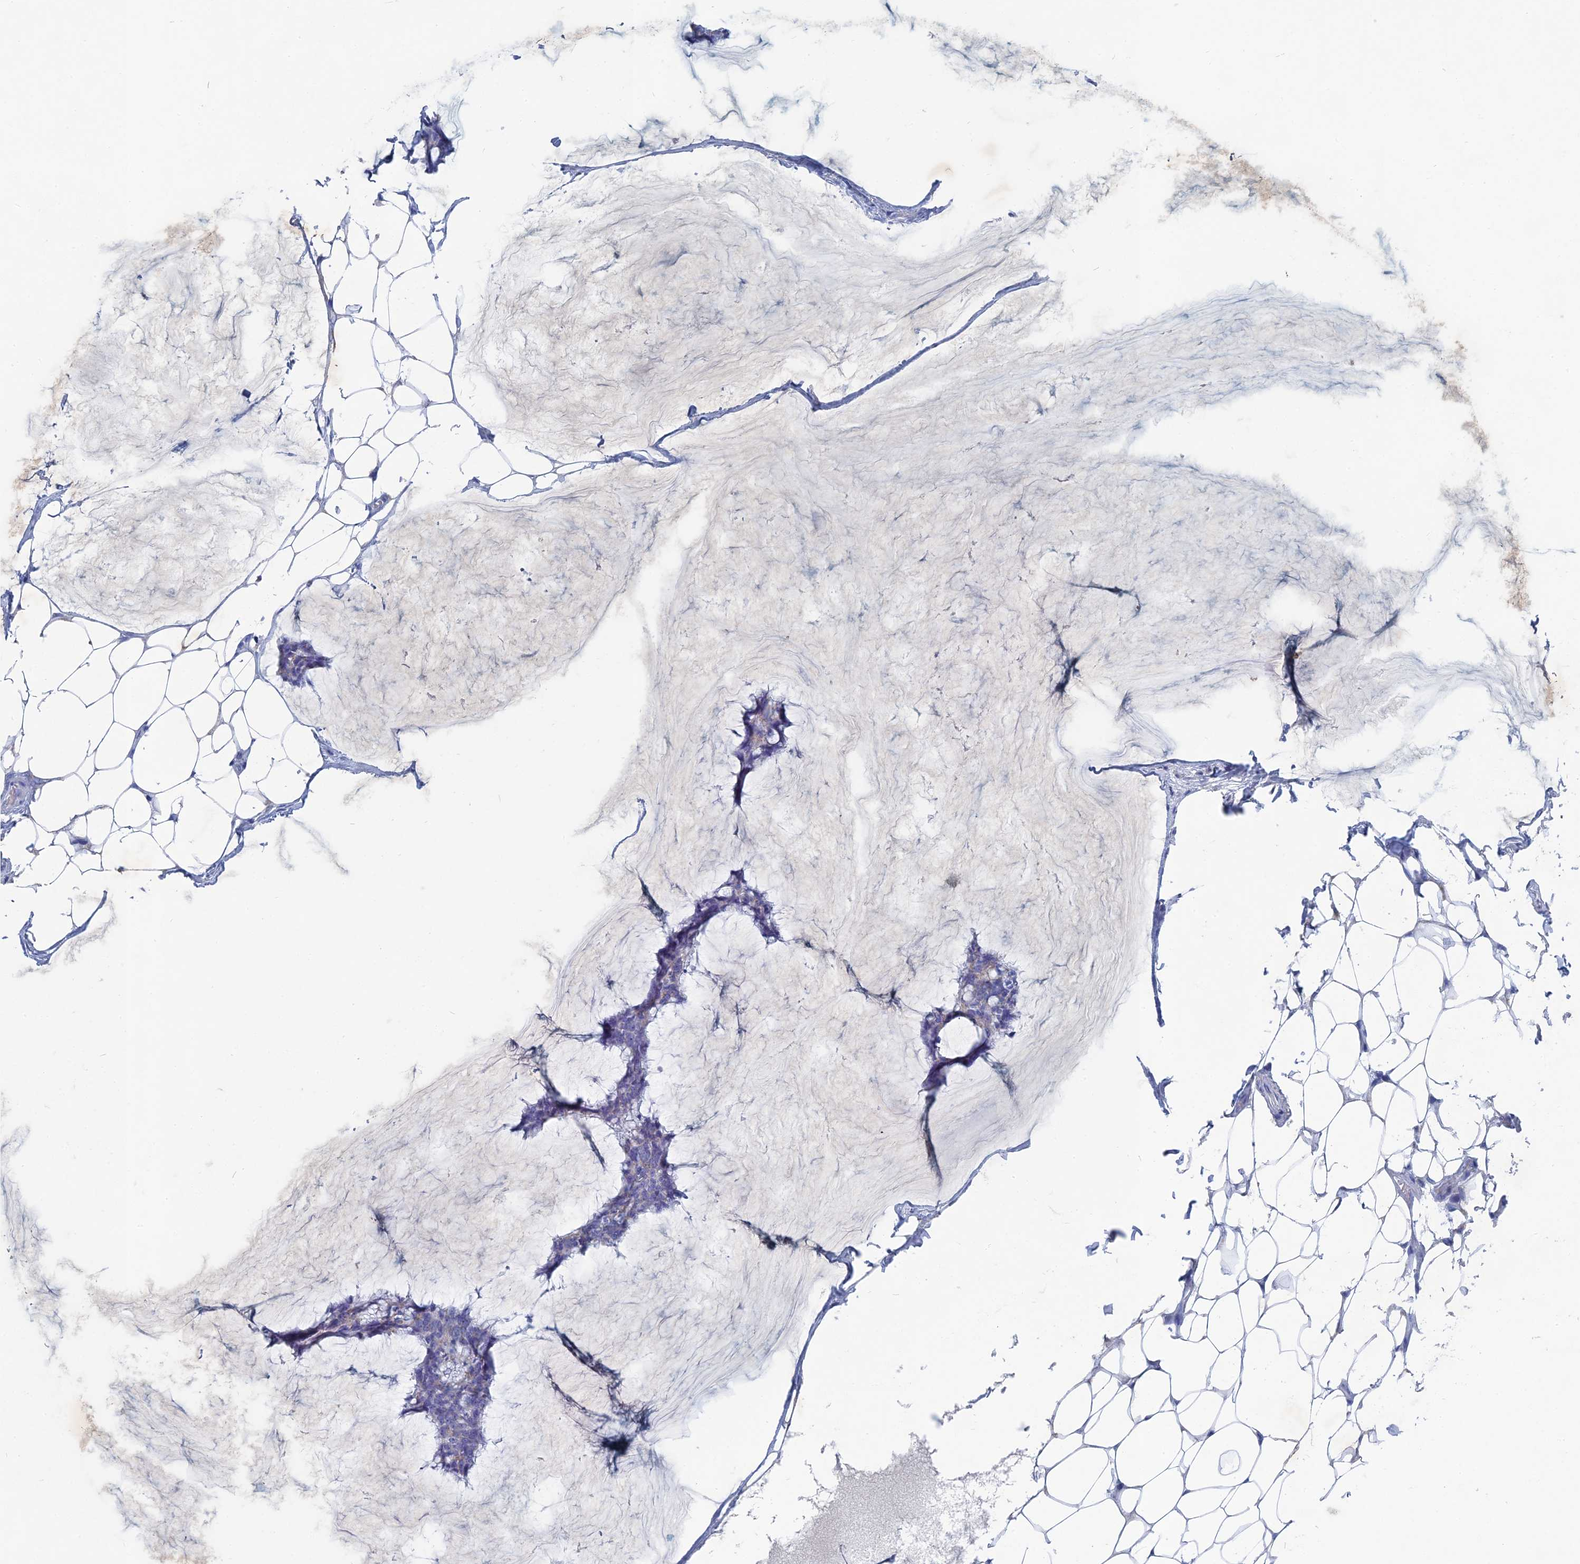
{"staining": {"intensity": "negative", "quantity": "none", "location": "none"}, "tissue": "breast cancer", "cell_type": "Tumor cells", "image_type": "cancer", "snomed": [{"axis": "morphology", "description": "Duct carcinoma"}, {"axis": "topography", "description": "Breast"}], "caption": "Tumor cells show no significant protein staining in breast cancer (invasive ductal carcinoma).", "gene": "HIGD1A", "patient": {"sex": "female", "age": 93}}